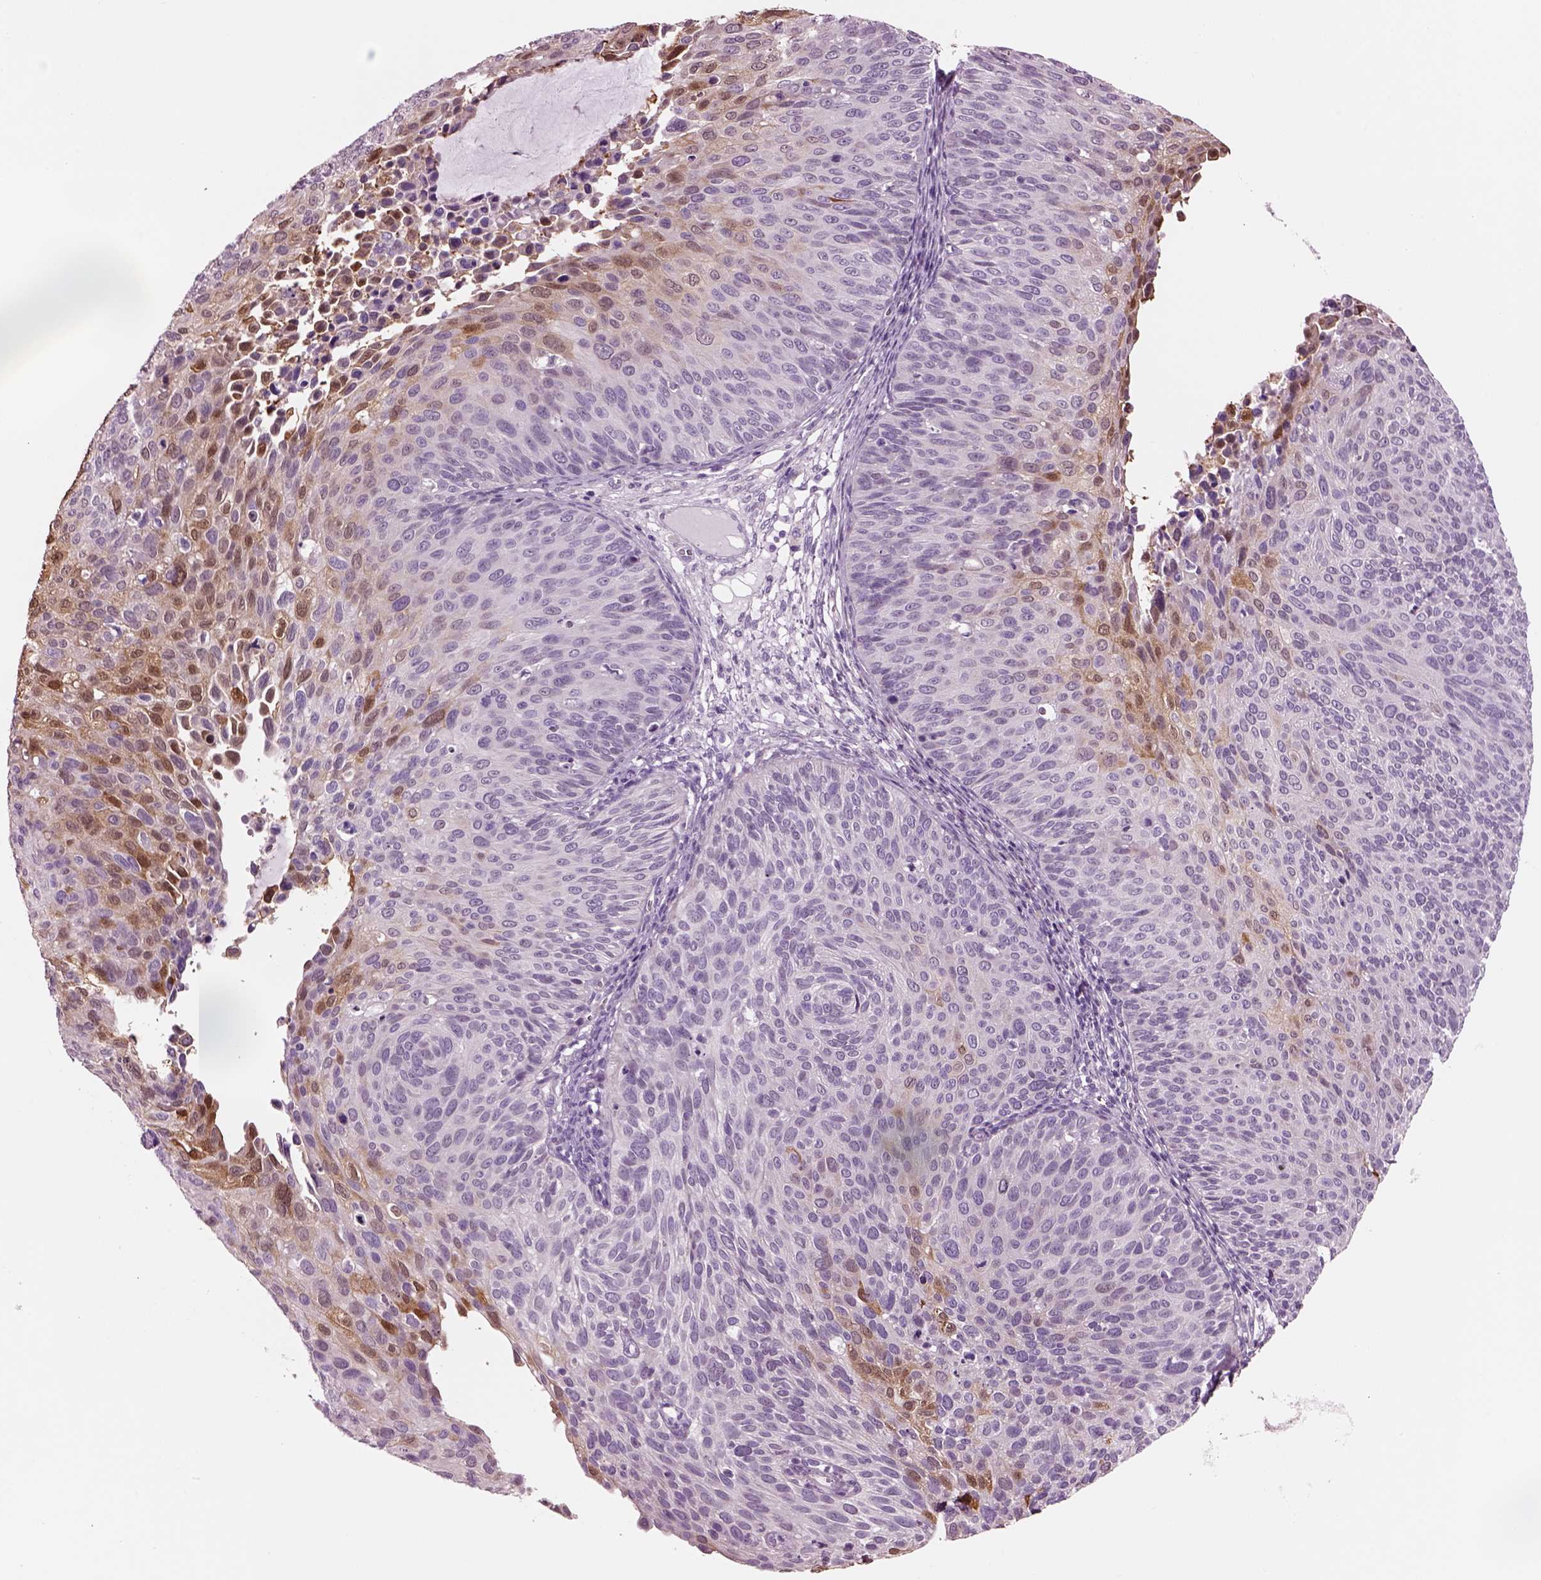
{"staining": {"intensity": "moderate", "quantity": "<25%", "location": "cytoplasmic/membranous,nuclear"}, "tissue": "cervical cancer", "cell_type": "Tumor cells", "image_type": "cancer", "snomed": [{"axis": "morphology", "description": "Squamous cell carcinoma, NOS"}, {"axis": "topography", "description": "Cervix"}], "caption": "Brown immunohistochemical staining in cervical squamous cell carcinoma reveals moderate cytoplasmic/membranous and nuclear positivity in approximately <25% of tumor cells. The protein of interest is stained brown, and the nuclei are stained in blue (DAB IHC with brightfield microscopy, high magnification).", "gene": "SCML2", "patient": {"sex": "female", "age": 36}}